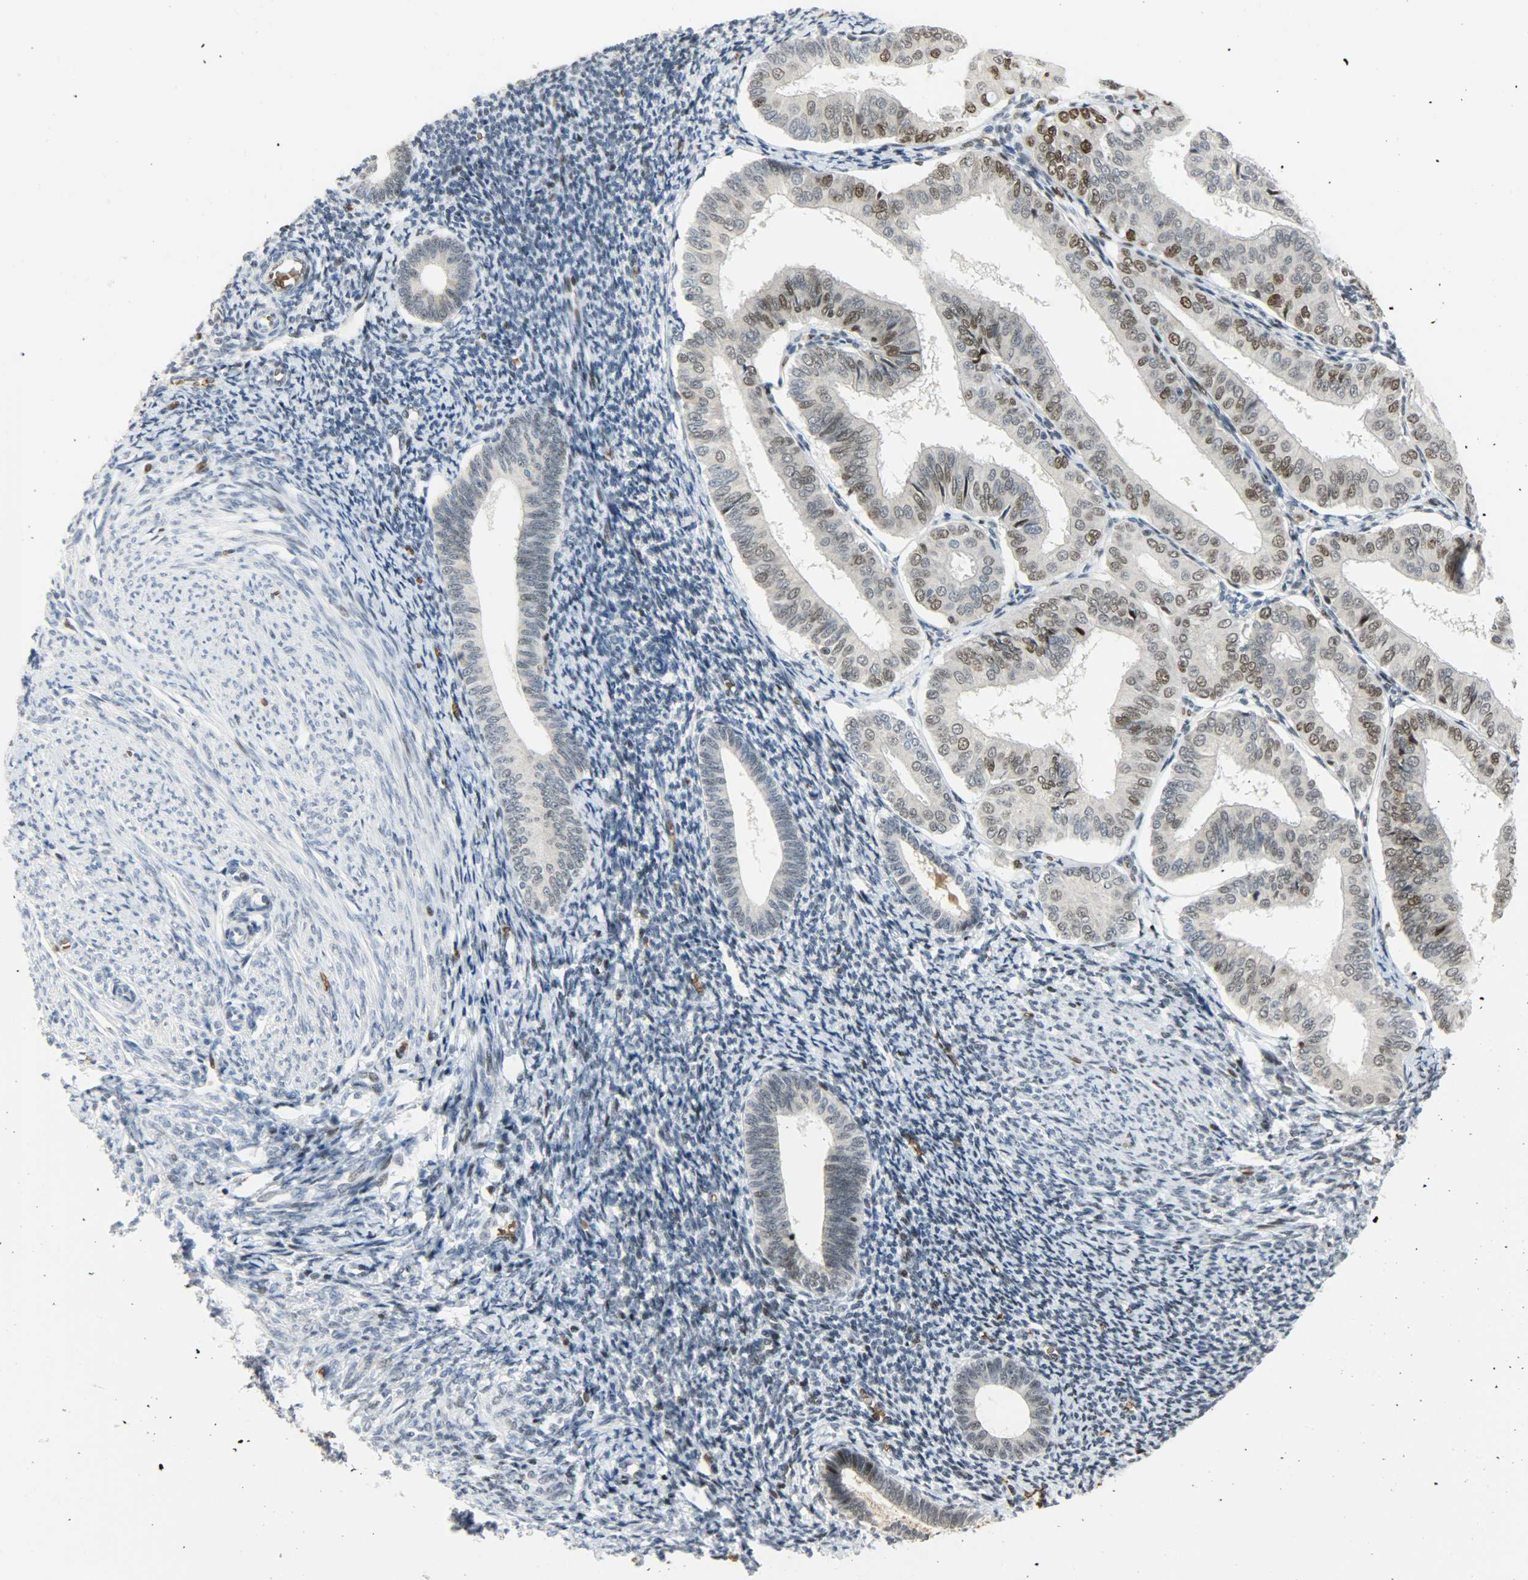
{"staining": {"intensity": "strong", "quantity": ">75%", "location": "nuclear"}, "tissue": "endometrium", "cell_type": "Cells in endometrial stroma", "image_type": "normal", "snomed": [{"axis": "morphology", "description": "Normal tissue, NOS"}, {"axis": "topography", "description": "Endometrium"}], "caption": "Protein expression analysis of unremarkable human endometrium reveals strong nuclear staining in approximately >75% of cells in endometrial stroma.", "gene": "SNAI1", "patient": {"sex": "female", "age": 57}}